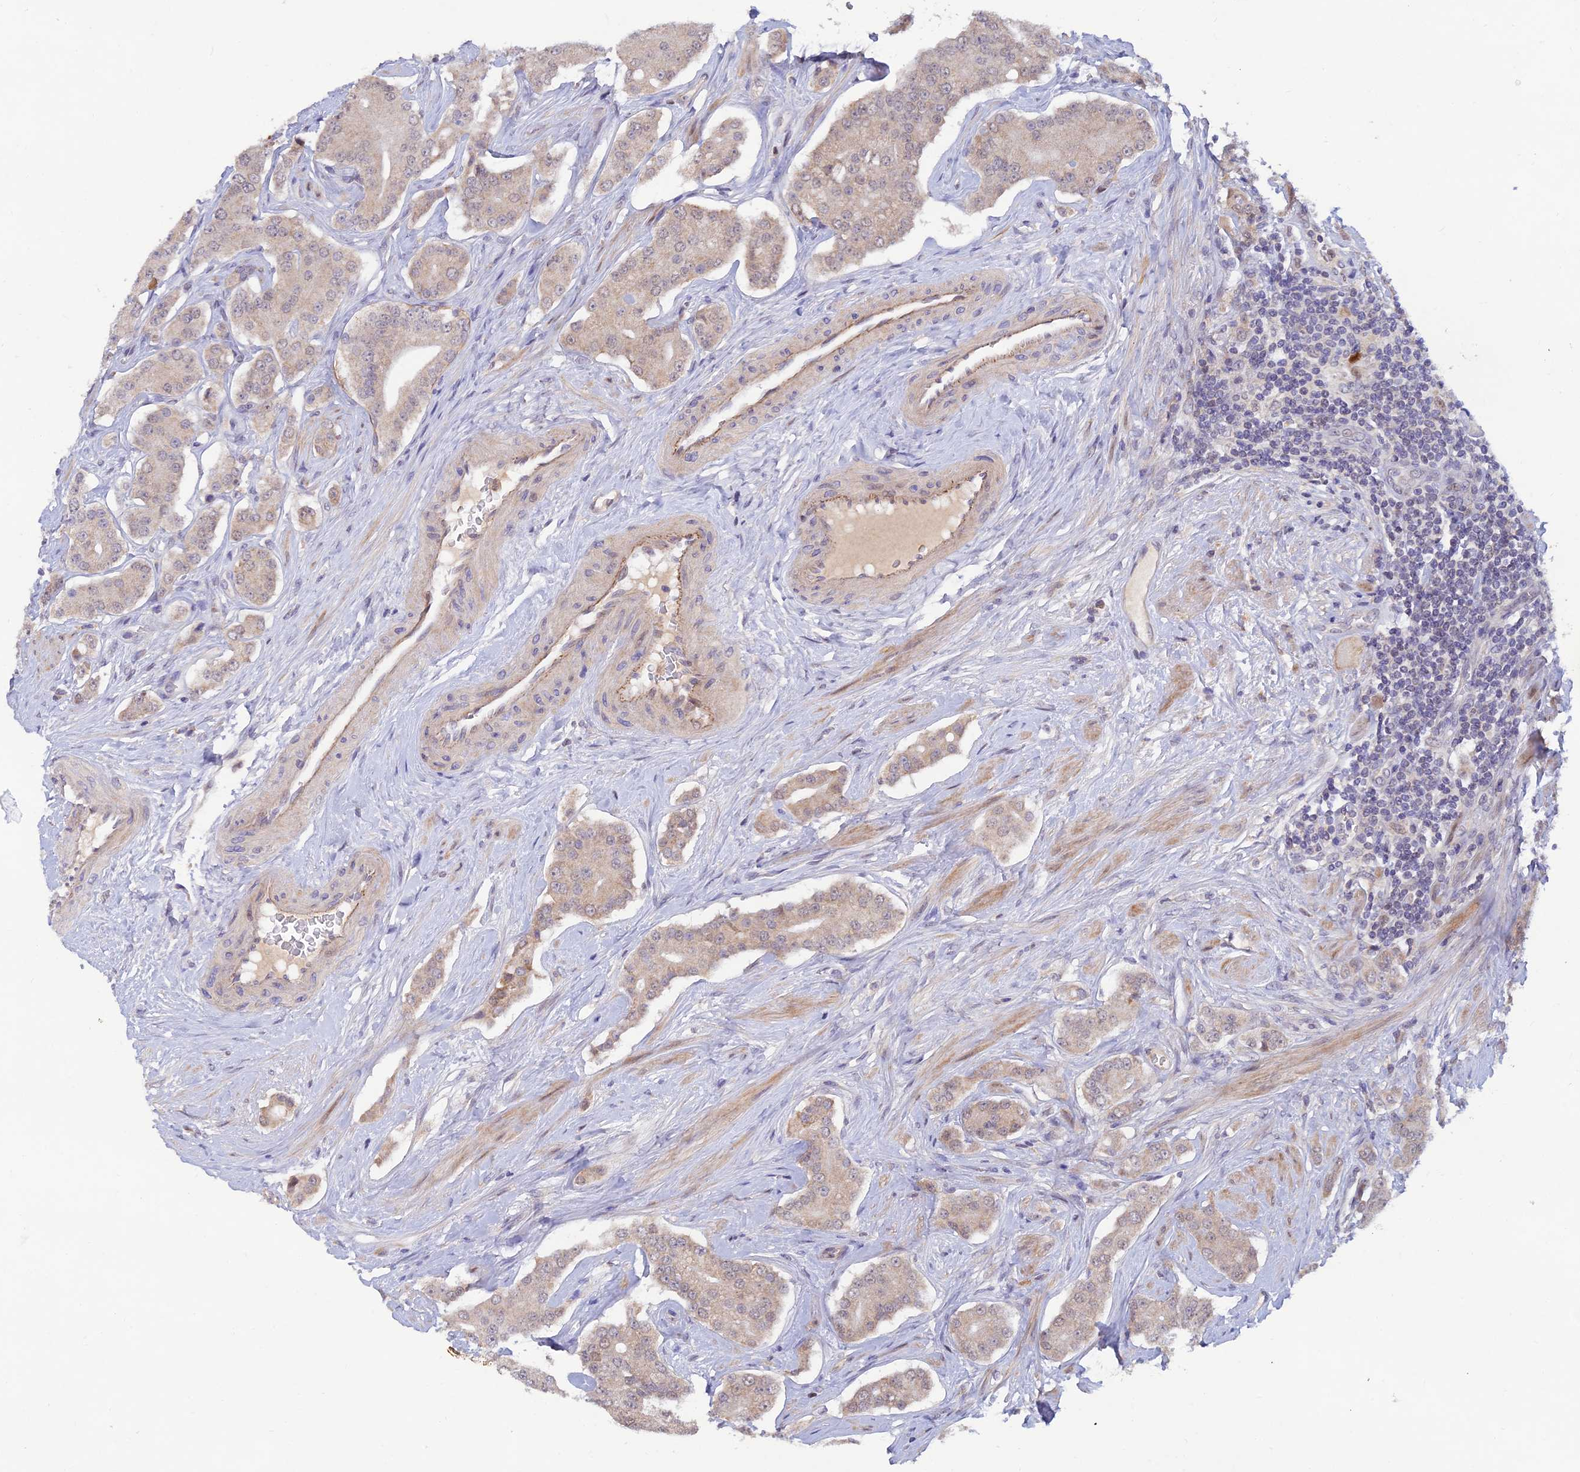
{"staining": {"intensity": "weak", "quantity": ">75%", "location": "cytoplasmic/membranous,nuclear"}, "tissue": "prostate cancer", "cell_type": "Tumor cells", "image_type": "cancer", "snomed": [{"axis": "morphology", "description": "Adenocarcinoma, High grade"}, {"axis": "topography", "description": "Prostate"}], "caption": "An immunohistochemistry histopathology image of tumor tissue is shown. Protein staining in brown labels weak cytoplasmic/membranous and nuclear positivity in high-grade adenocarcinoma (prostate) within tumor cells.", "gene": "FASTKD5", "patient": {"sex": "male", "age": 71}}